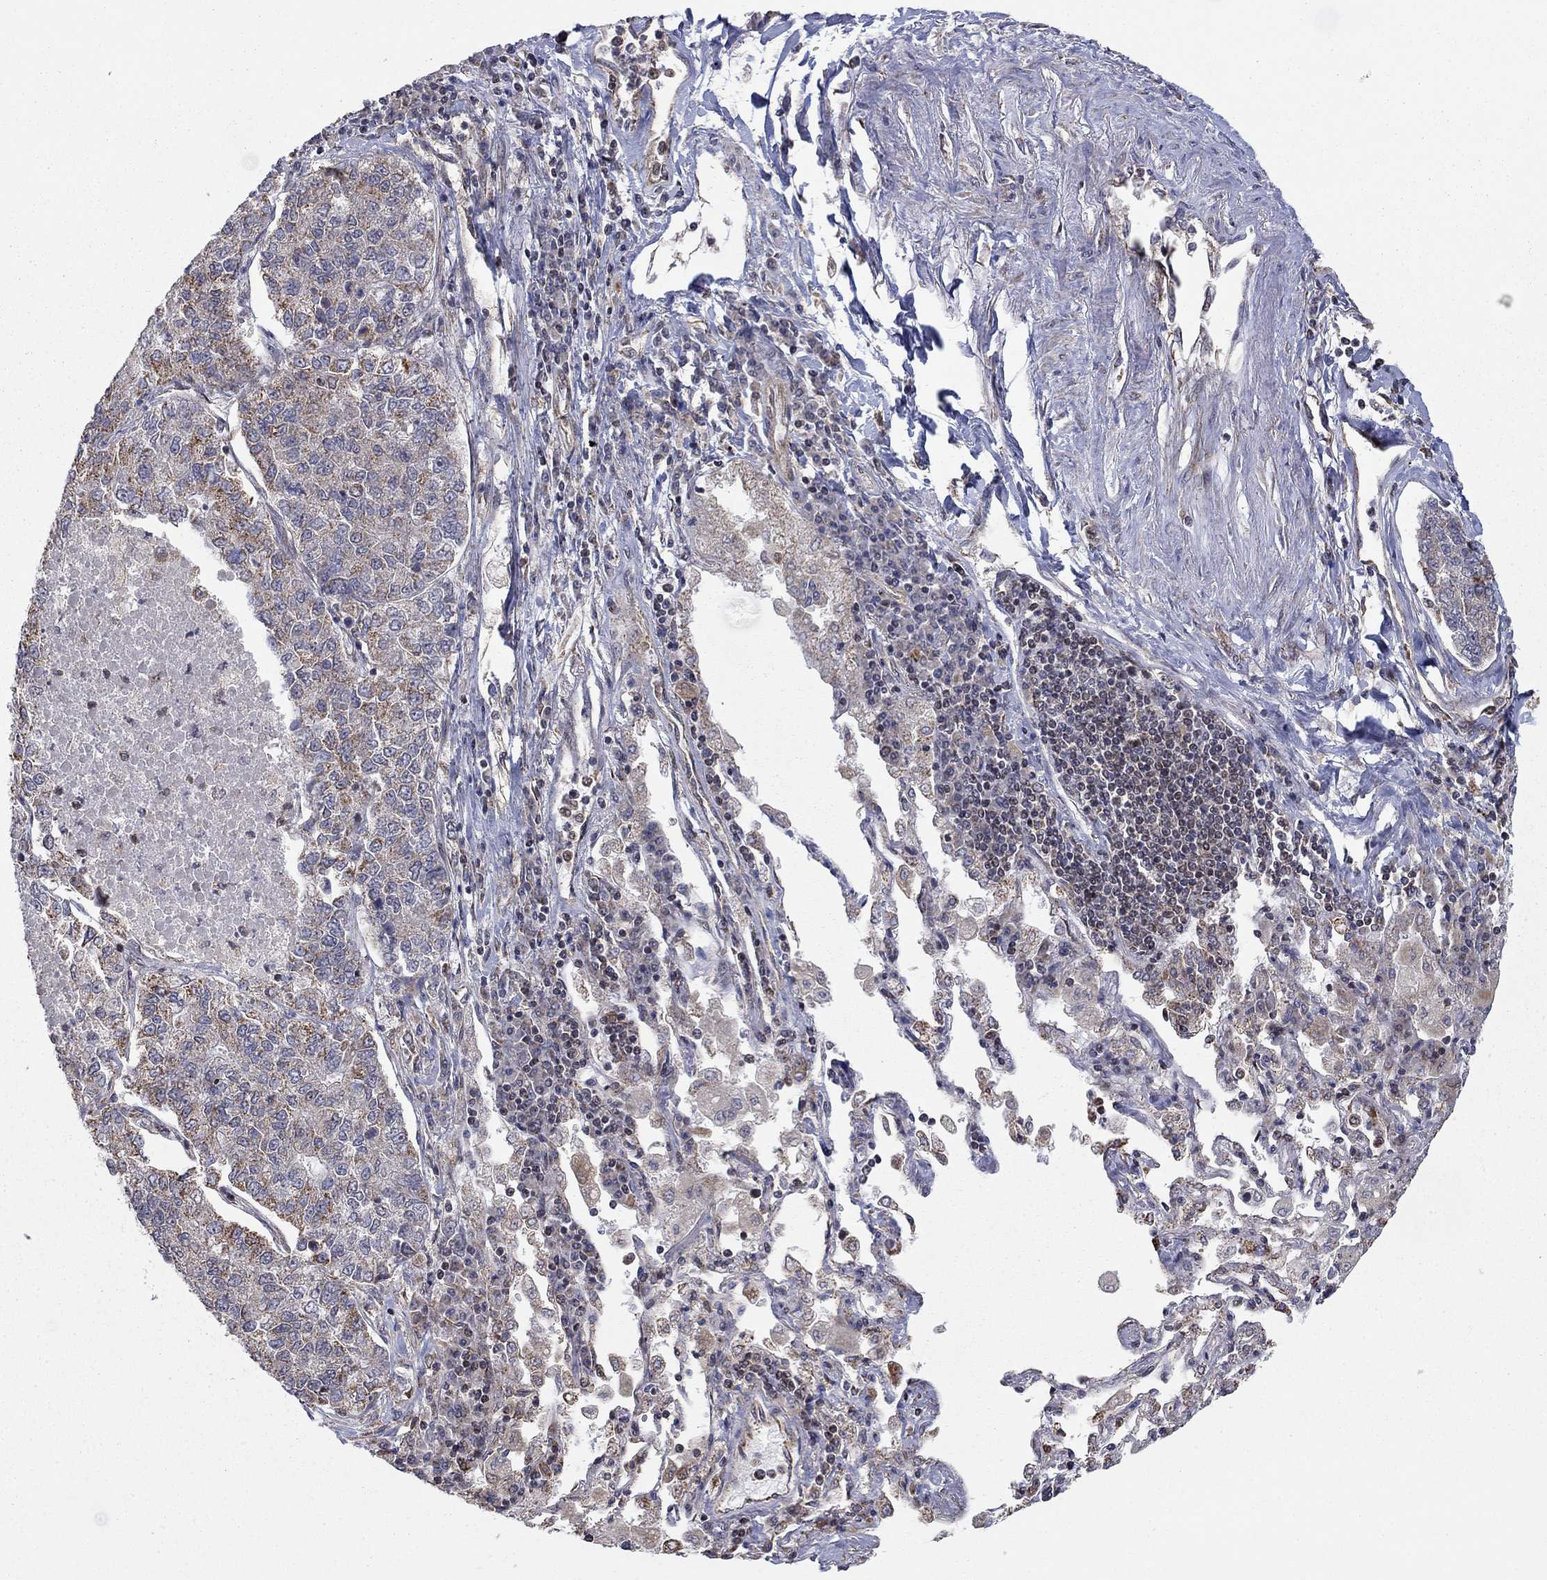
{"staining": {"intensity": "moderate", "quantity": "<25%", "location": "cytoplasmic/membranous"}, "tissue": "lung cancer", "cell_type": "Tumor cells", "image_type": "cancer", "snomed": [{"axis": "morphology", "description": "Adenocarcinoma, NOS"}, {"axis": "topography", "description": "Lung"}], "caption": "Immunohistochemistry photomicrograph of neoplastic tissue: adenocarcinoma (lung) stained using IHC displays low levels of moderate protein expression localized specifically in the cytoplasmic/membranous of tumor cells, appearing as a cytoplasmic/membranous brown color.", "gene": "TDP1", "patient": {"sex": "male", "age": 49}}